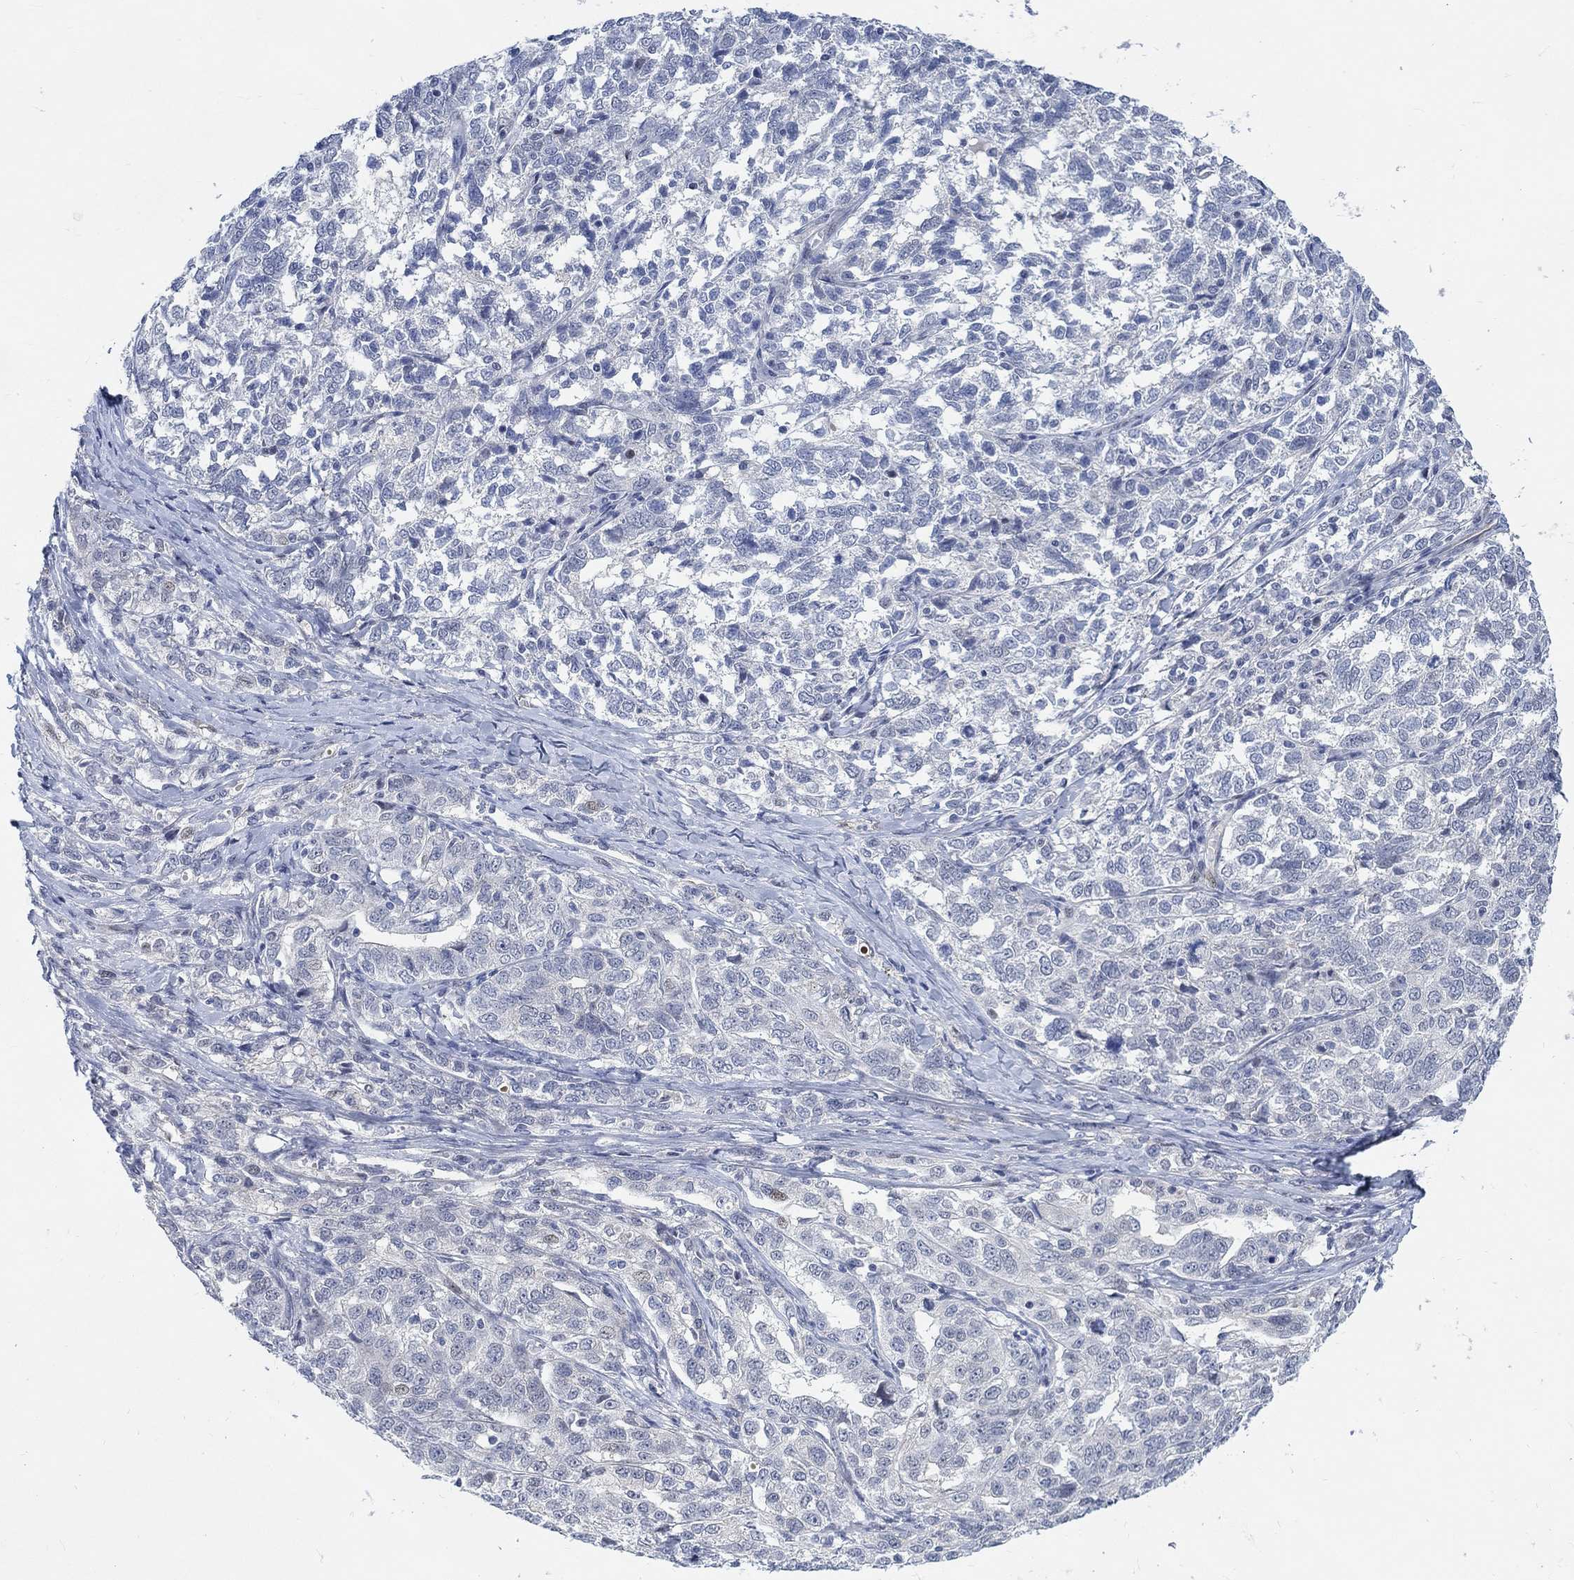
{"staining": {"intensity": "negative", "quantity": "none", "location": "none"}, "tissue": "ovarian cancer", "cell_type": "Tumor cells", "image_type": "cancer", "snomed": [{"axis": "morphology", "description": "Cystadenocarcinoma, serous, NOS"}, {"axis": "topography", "description": "Ovary"}], "caption": "This is an immunohistochemistry image of human serous cystadenocarcinoma (ovarian). There is no staining in tumor cells.", "gene": "KCNH8", "patient": {"sex": "female", "age": 71}}